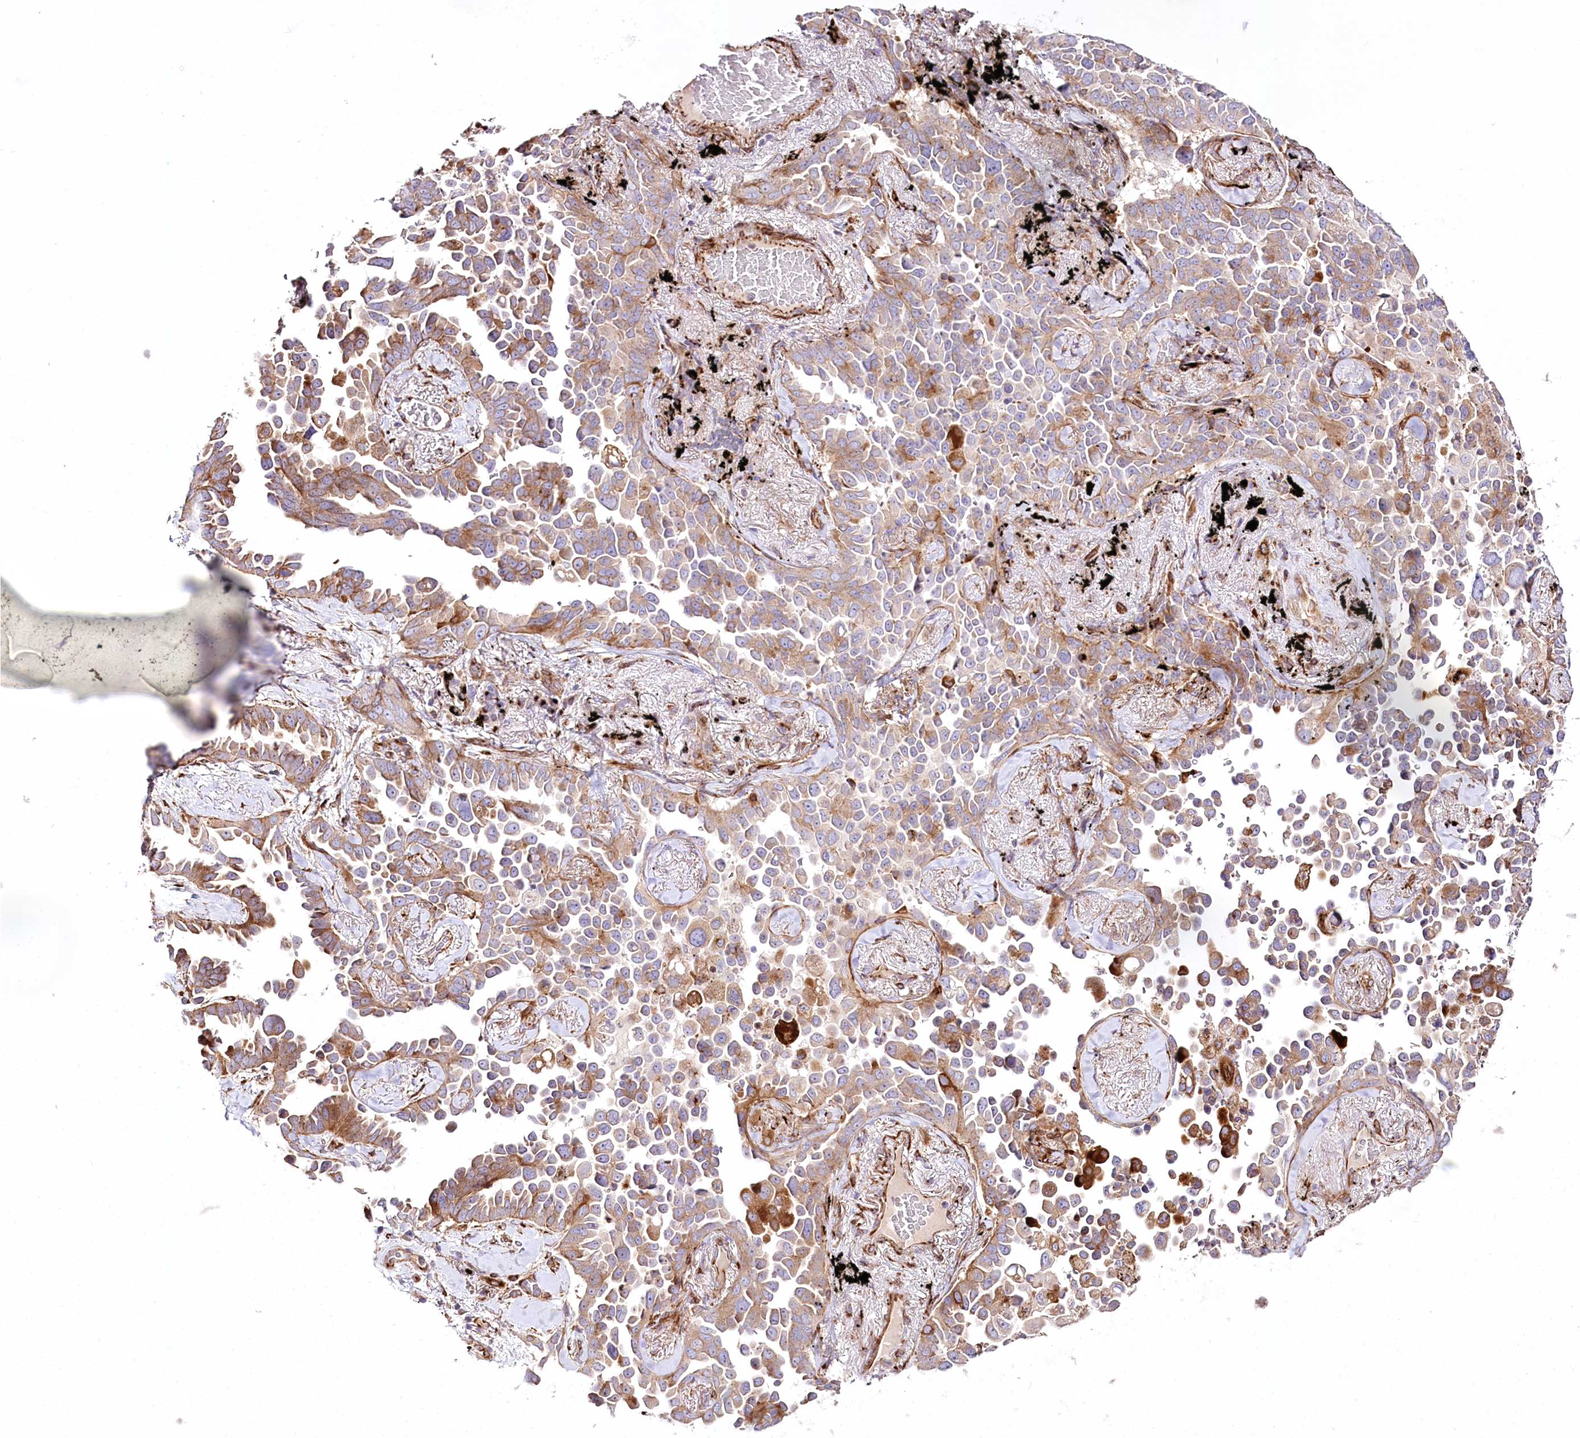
{"staining": {"intensity": "moderate", "quantity": ">75%", "location": "cytoplasmic/membranous"}, "tissue": "lung cancer", "cell_type": "Tumor cells", "image_type": "cancer", "snomed": [{"axis": "morphology", "description": "Adenocarcinoma, NOS"}, {"axis": "topography", "description": "Lung"}], "caption": "A high-resolution photomicrograph shows immunohistochemistry staining of lung cancer (adenocarcinoma), which exhibits moderate cytoplasmic/membranous staining in approximately >75% of tumor cells.", "gene": "ABRAXAS2", "patient": {"sex": "female", "age": 67}}